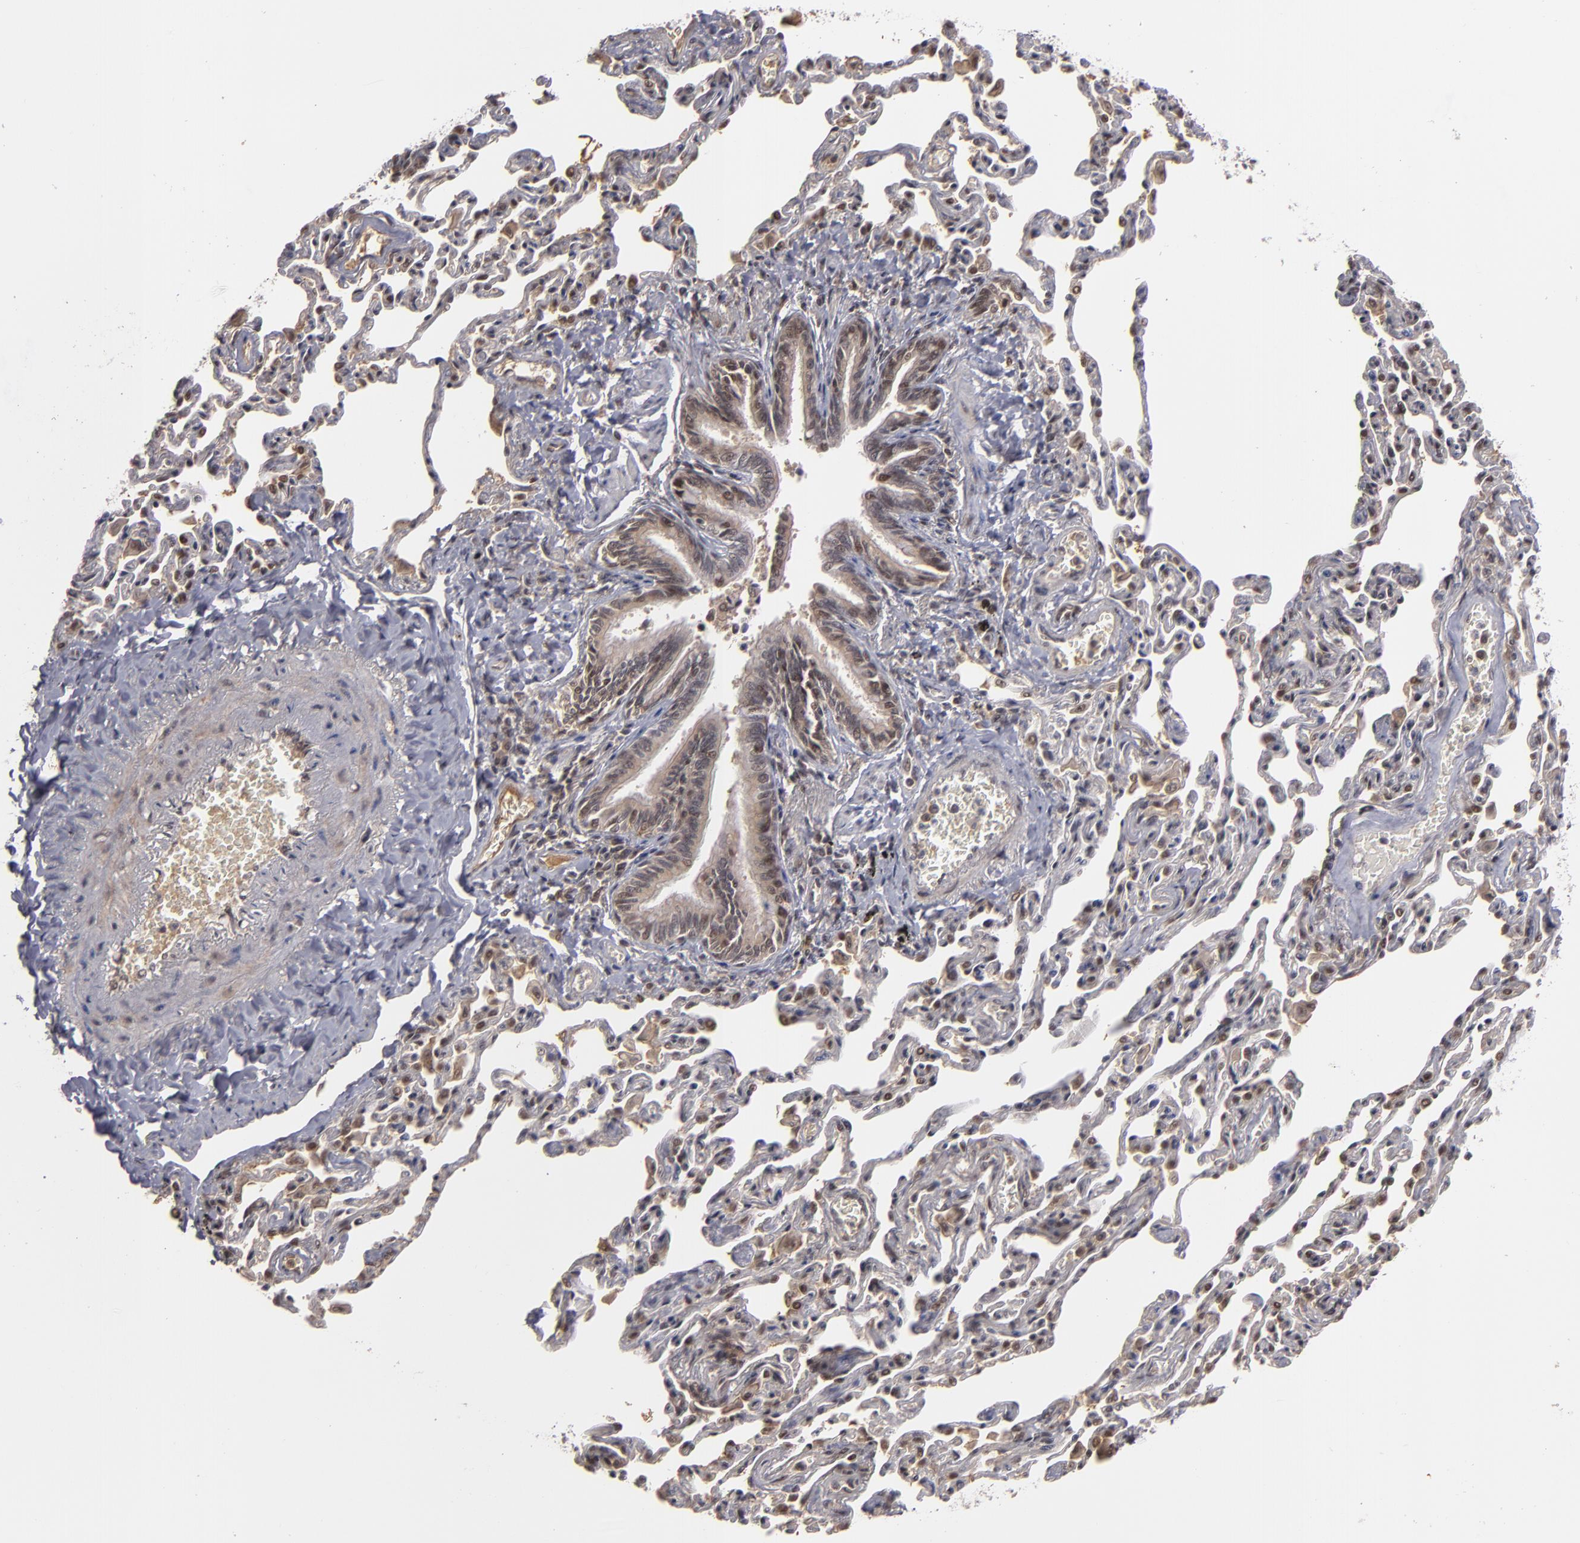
{"staining": {"intensity": "weak", "quantity": ">75%", "location": "nuclear"}, "tissue": "bronchus", "cell_type": "Respiratory epithelial cells", "image_type": "normal", "snomed": [{"axis": "morphology", "description": "Normal tissue, NOS"}, {"axis": "topography", "description": "Lung"}], "caption": "About >75% of respiratory epithelial cells in normal bronchus exhibit weak nuclear protein expression as visualized by brown immunohistochemical staining.", "gene": "ZNF234", "patient": {"sex": "male", "age": 64}}